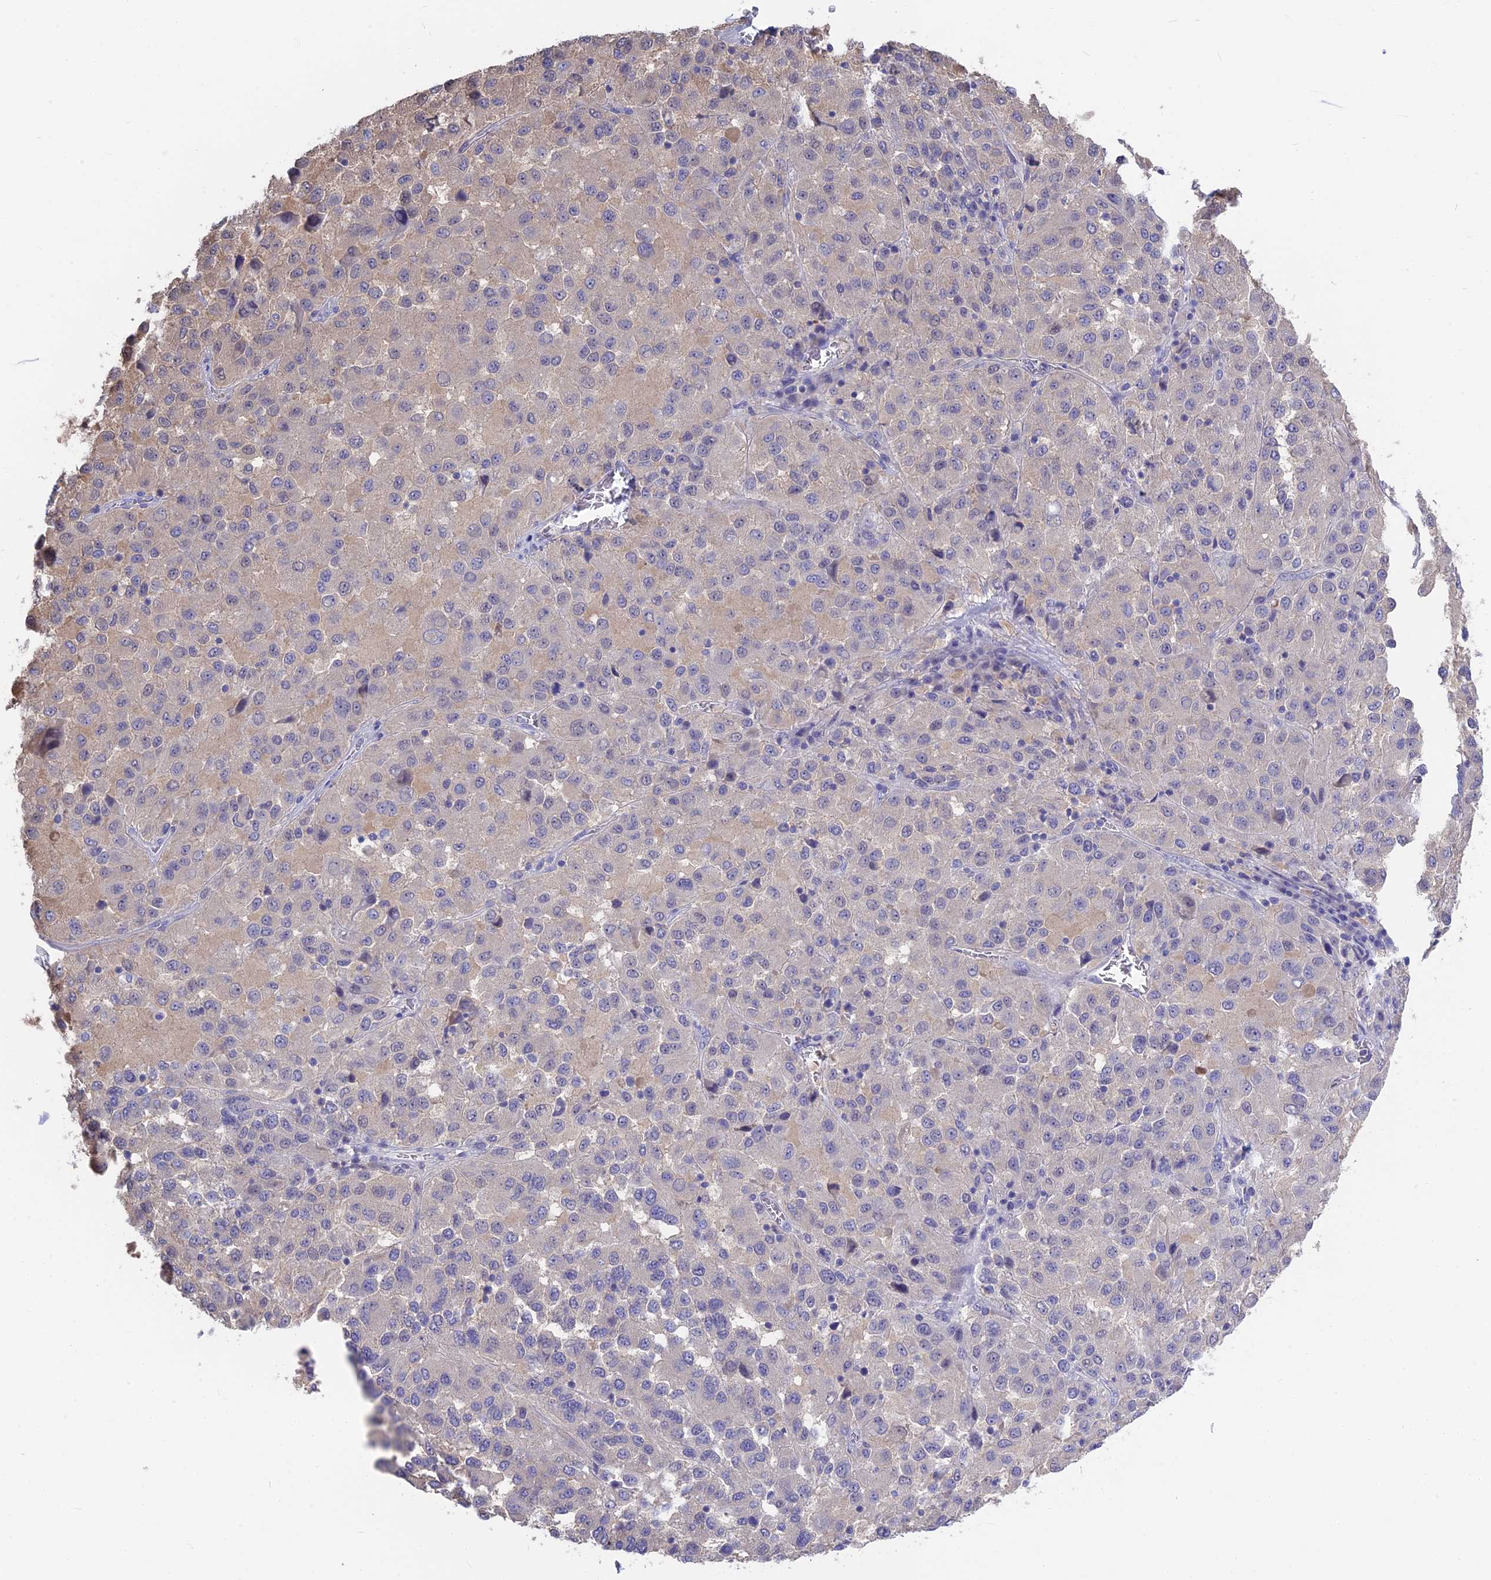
{"staining": {"intensity": "negative", "quantity": "none", "location": "none"}, "tissue": "melanoma", "cell_type": "Tumor cells", "image_type": "cancer", "snomed": [{"axis": "morphology", "description": "Malignant melanoma, Metastatic site"}, {"axis": "topography", "description": "Lung"}], "caption": "Immunohistochemical staining of human malignant melanoma (metastatic site) shows no significant positivity in tumor cells.", "gene": "SNAP91", "patient": {"sex": "male", "age": 64}}